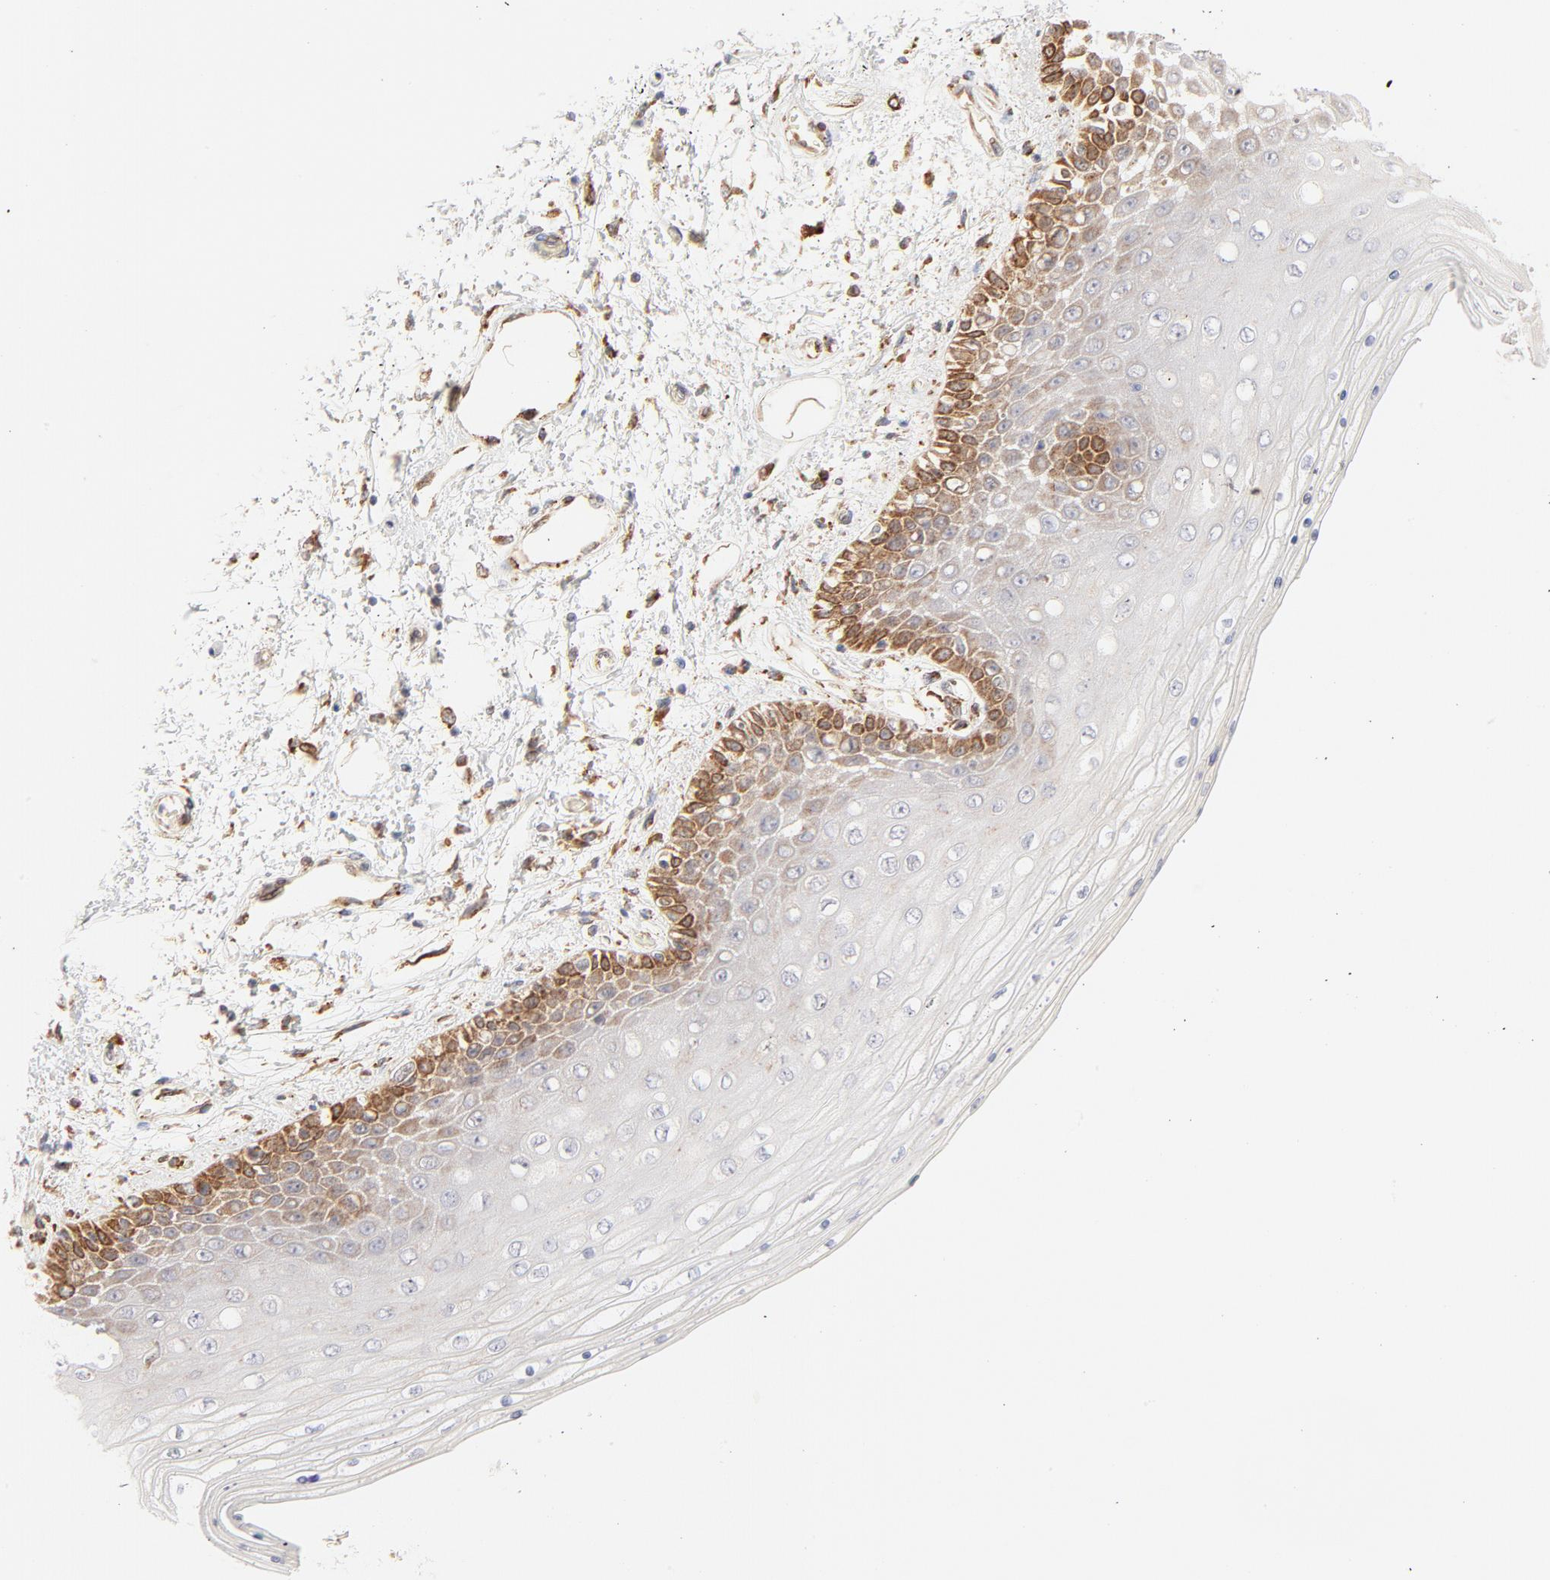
{"staining": {"intensity": "moderate", "quantity": "<25%", "location": "cytoplasmic/membranous,nuclear"}, "tissue": "skin", "cell_type": "Epidermal cells", "image_type": "normal", "snomed": [{"axis": "morphology", "description": "Normal tissue, NOS"}, {"axis": "topography", "description": "Anal"}], "caption": "Immunohistochemical staining of benign skin displays moderate cytoplasmic/membranous,nuclear protein staining in approximately <25% of epidermal cells. The protein is stained brown, and the nuclei are stained in blue (DAB (3,3'-diaminobenzidine) IHC with brightfield microscopy, high magnification).", "gene": "PARP12", "patient": {"sex": "female", "age": 46}}